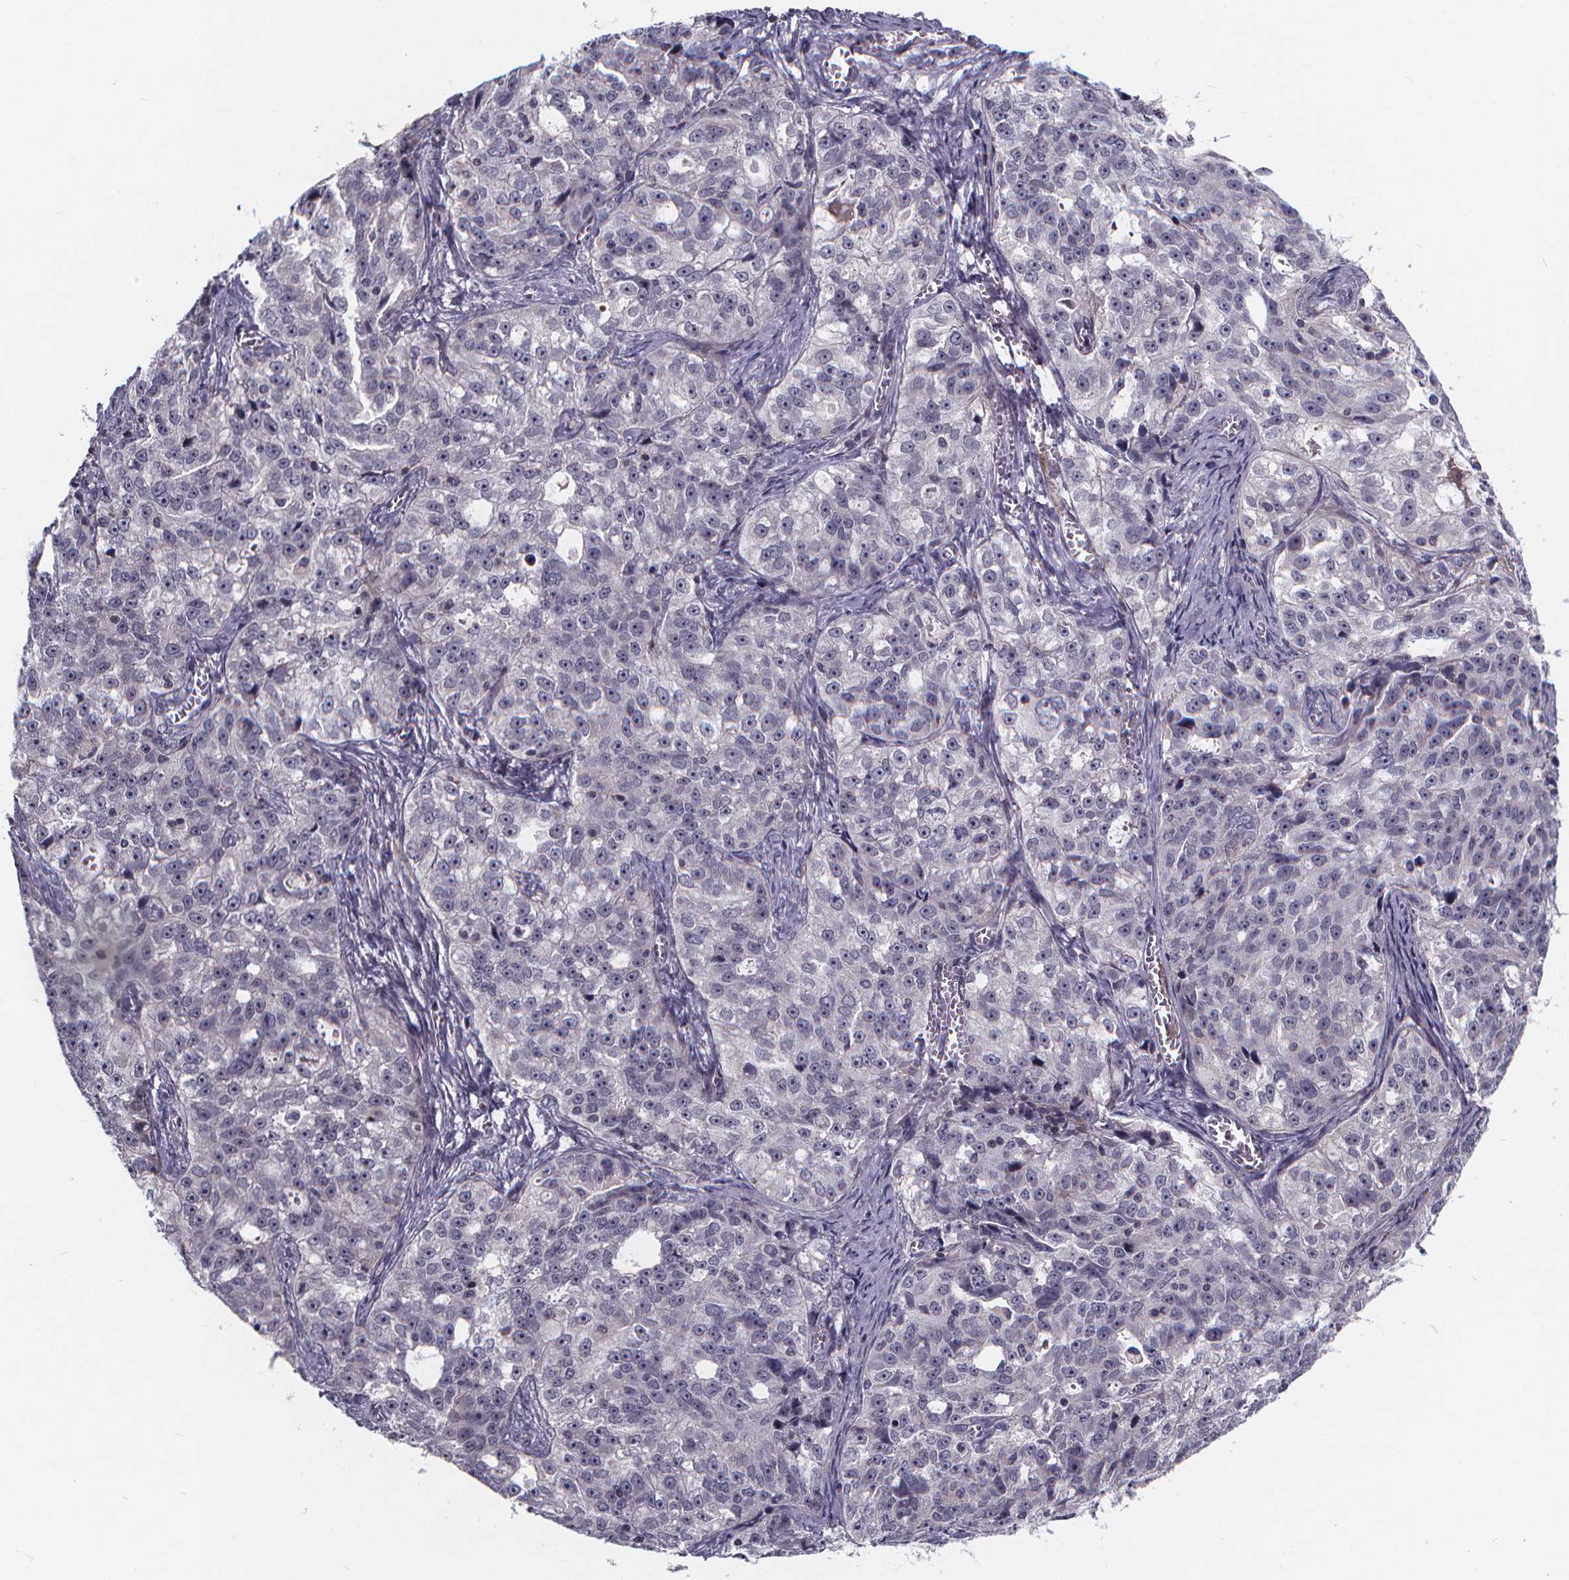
{"staining": {"intensity": "negative", "quantity": "none", "location": "none"}, "tissue": "ovarian cancer", "cell_type": "Tumor cells", "image_type": "cancer", "snomed": [{"axis": "morphology", "description": "Cystadenocarcinoma, serous, NOS"}, {"axis": "topography", "description": "Ovary"}], "caption": "High power microscopy image of an IHC micrograph of serous cystadenocarcinoma (ovarian), revealing no significant expression in tumor cells.", "gene": "FBXW2", "patient": {"sex": "female", "age": 51}}